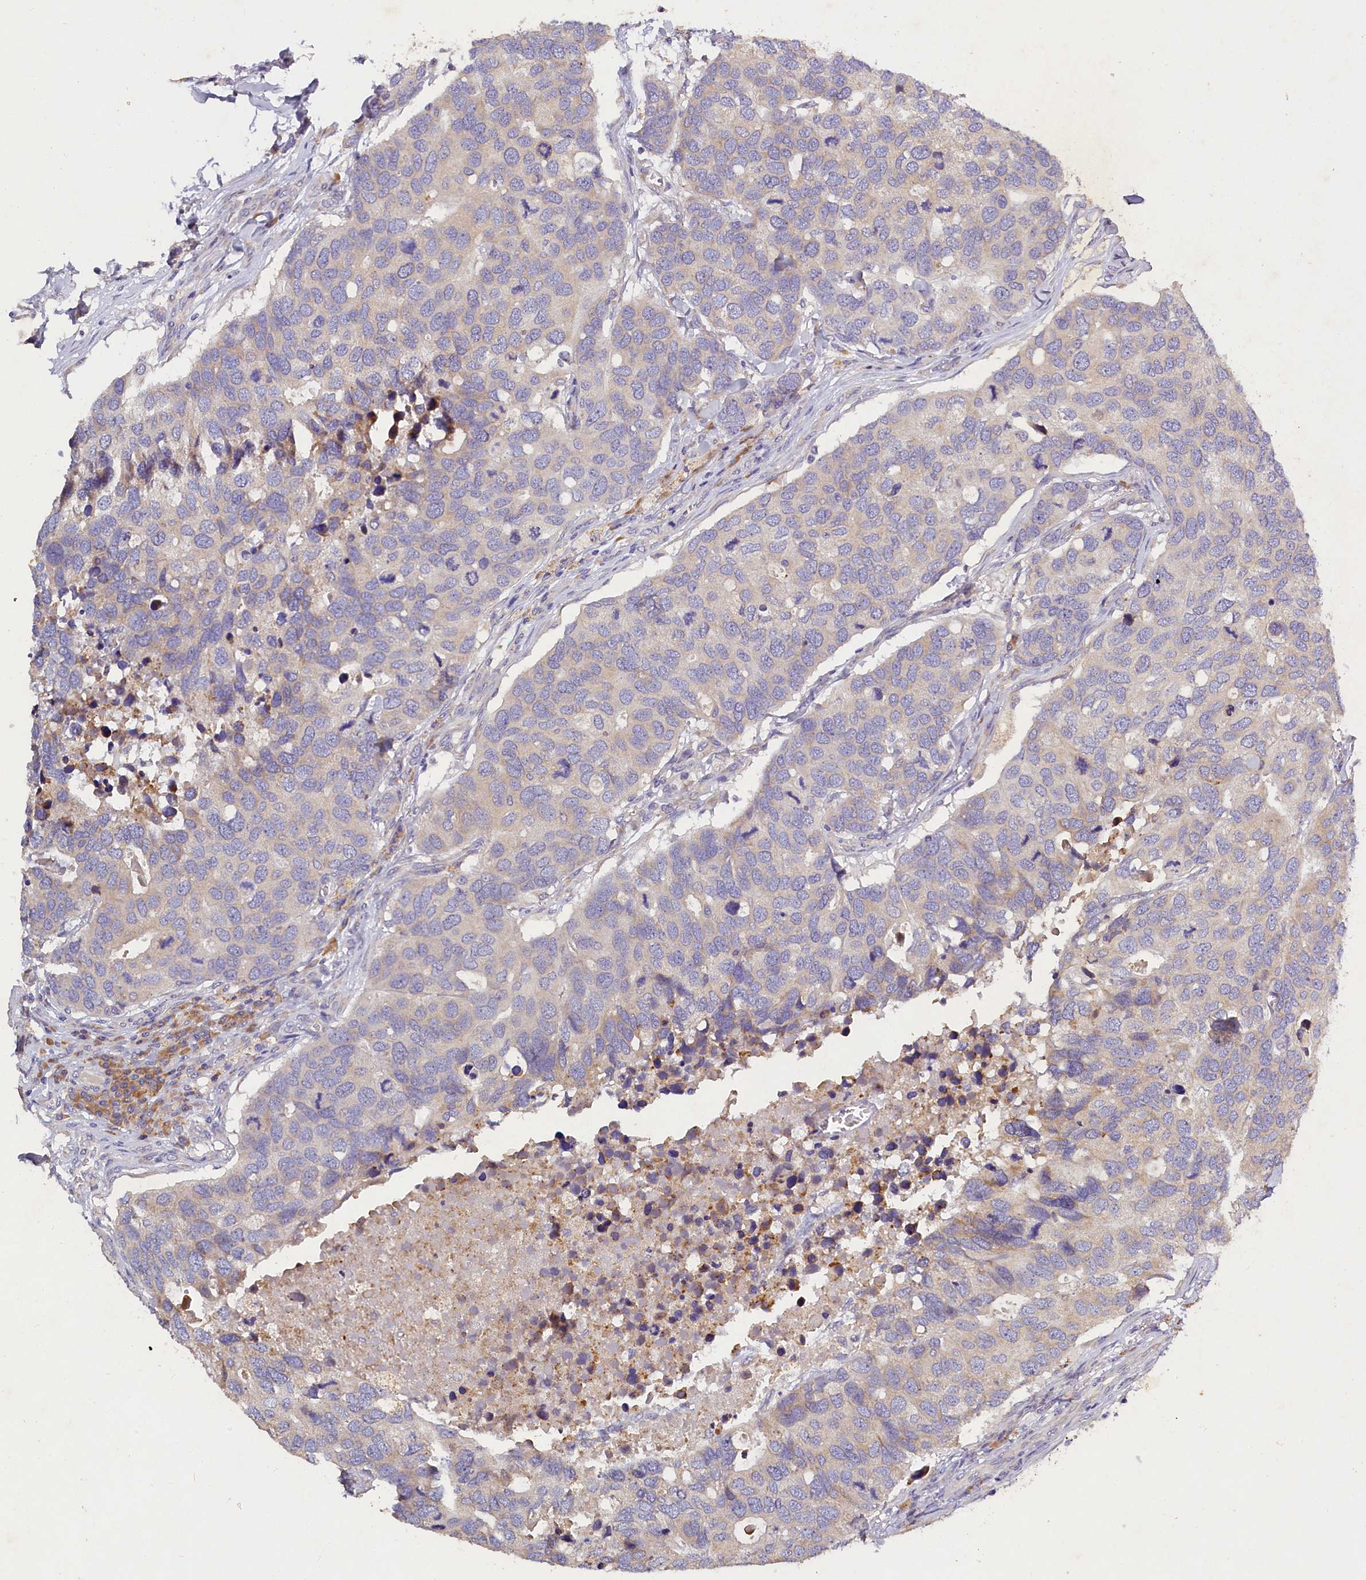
{"staining": {"intensity": "weak", "quantity": "<25%", "location": "cytoplasmic/membranous"}, "tissue": "breast cancer", "cell_type": "Tumor cells", "image_type": "cancer", "snomed": [{"axis": "morphology", "description": "Duct carcinoma"}, {"axis": "topography", "description": "Breast"}], "caption": "High power microscopy image of an IHC photomicrograph of breast infiltrating ductal carcinoma, revealing no significant expression in tumor cells.", "gene": "ST7L", "patient": {"sex": "female", "age": 83}}